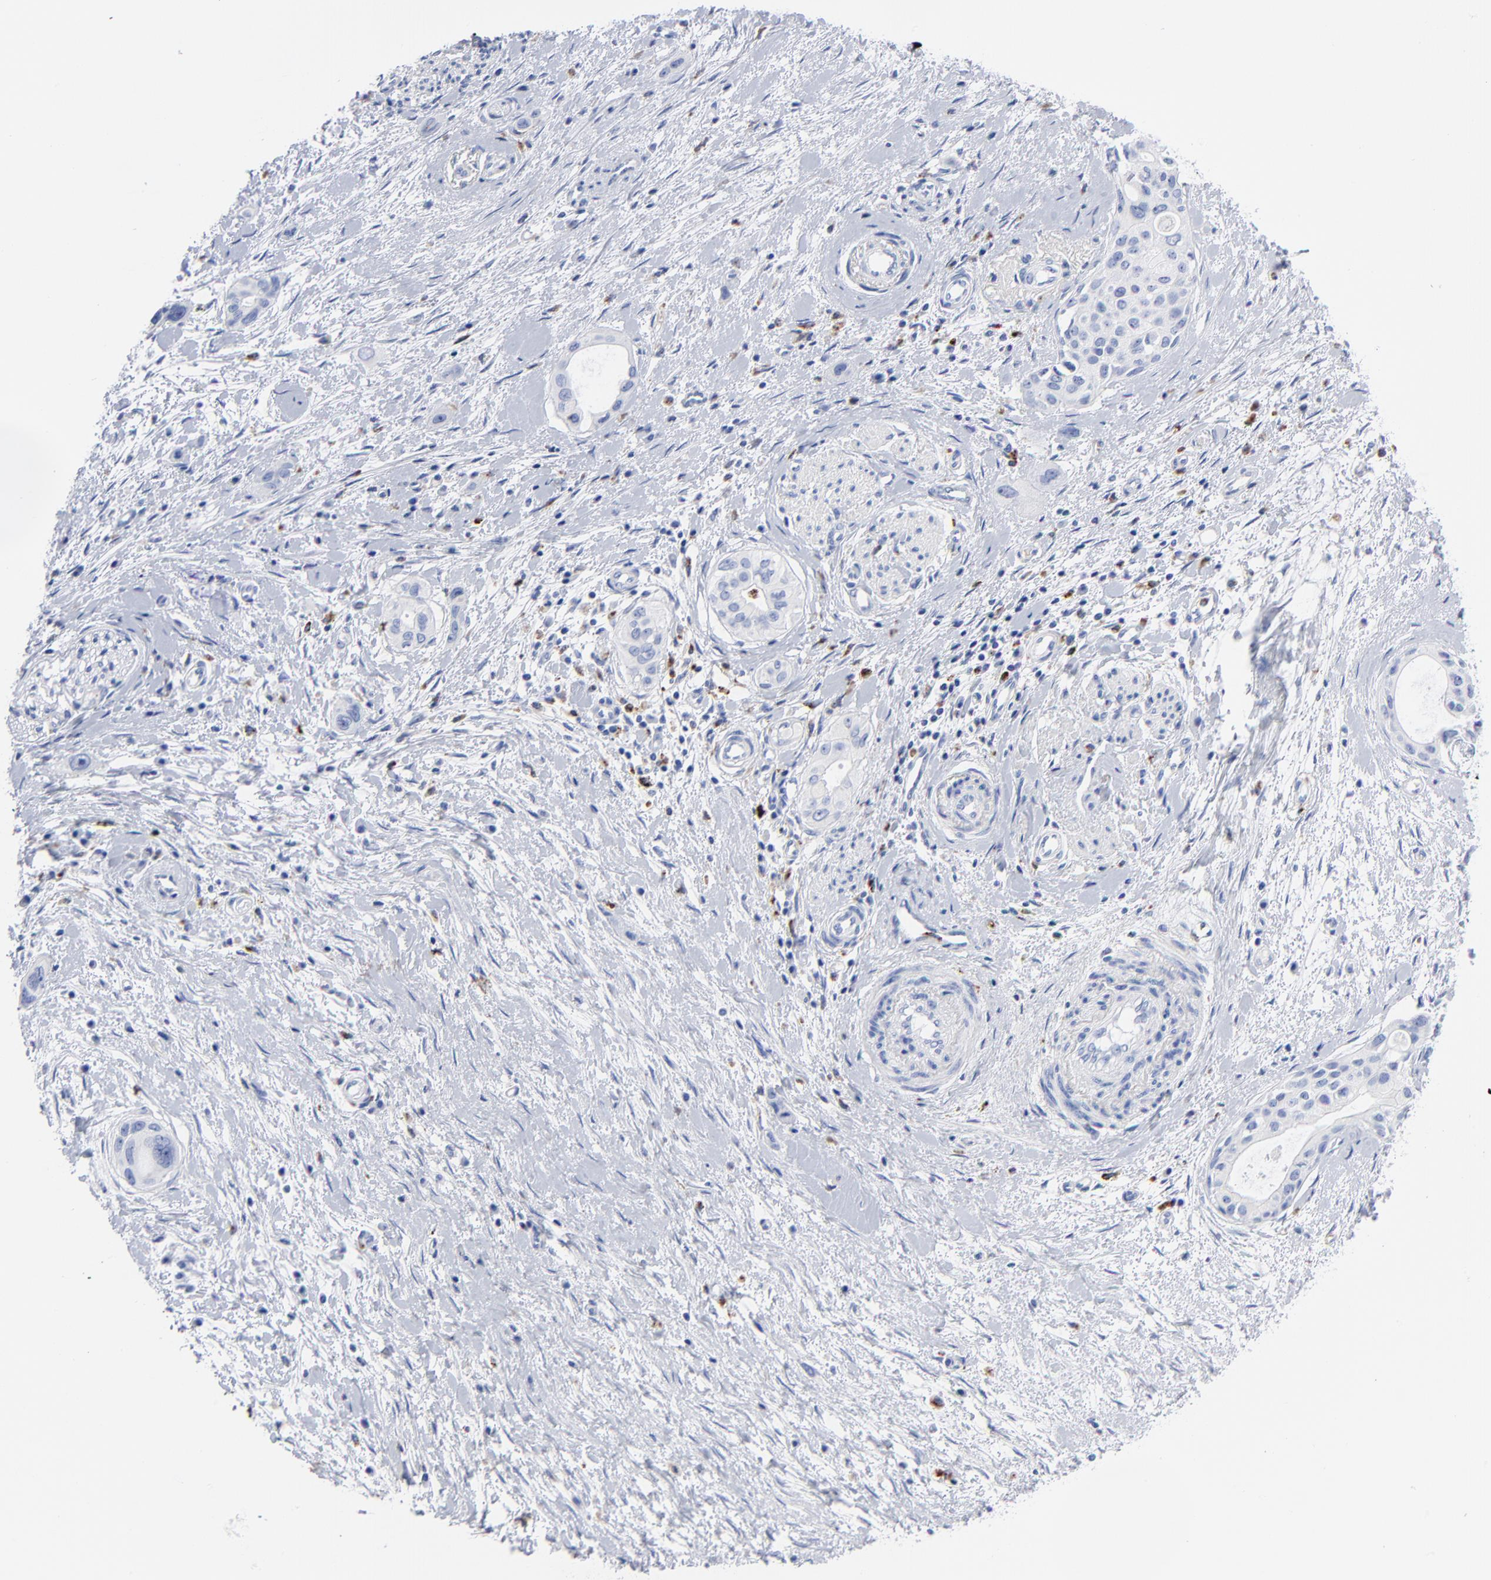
{"staining": {"intensity": "negative", "quantity": "none", "location": "none"}, "tissue": "pancreatic cancer", "cell_type": "Tumor cells", "image_type": "cancer", "snomed": [{"axis": "morphology", "description": "Adenocarcinoma, NOS"}, {"axis": "topography", "description": "Pancreas"}], "caption": "Micrograph shows no protein positivity in tumor cells of pancreatic cancer tissue.", "gene": "CPVL", "patient": {"sex": "female", "age": 60}}